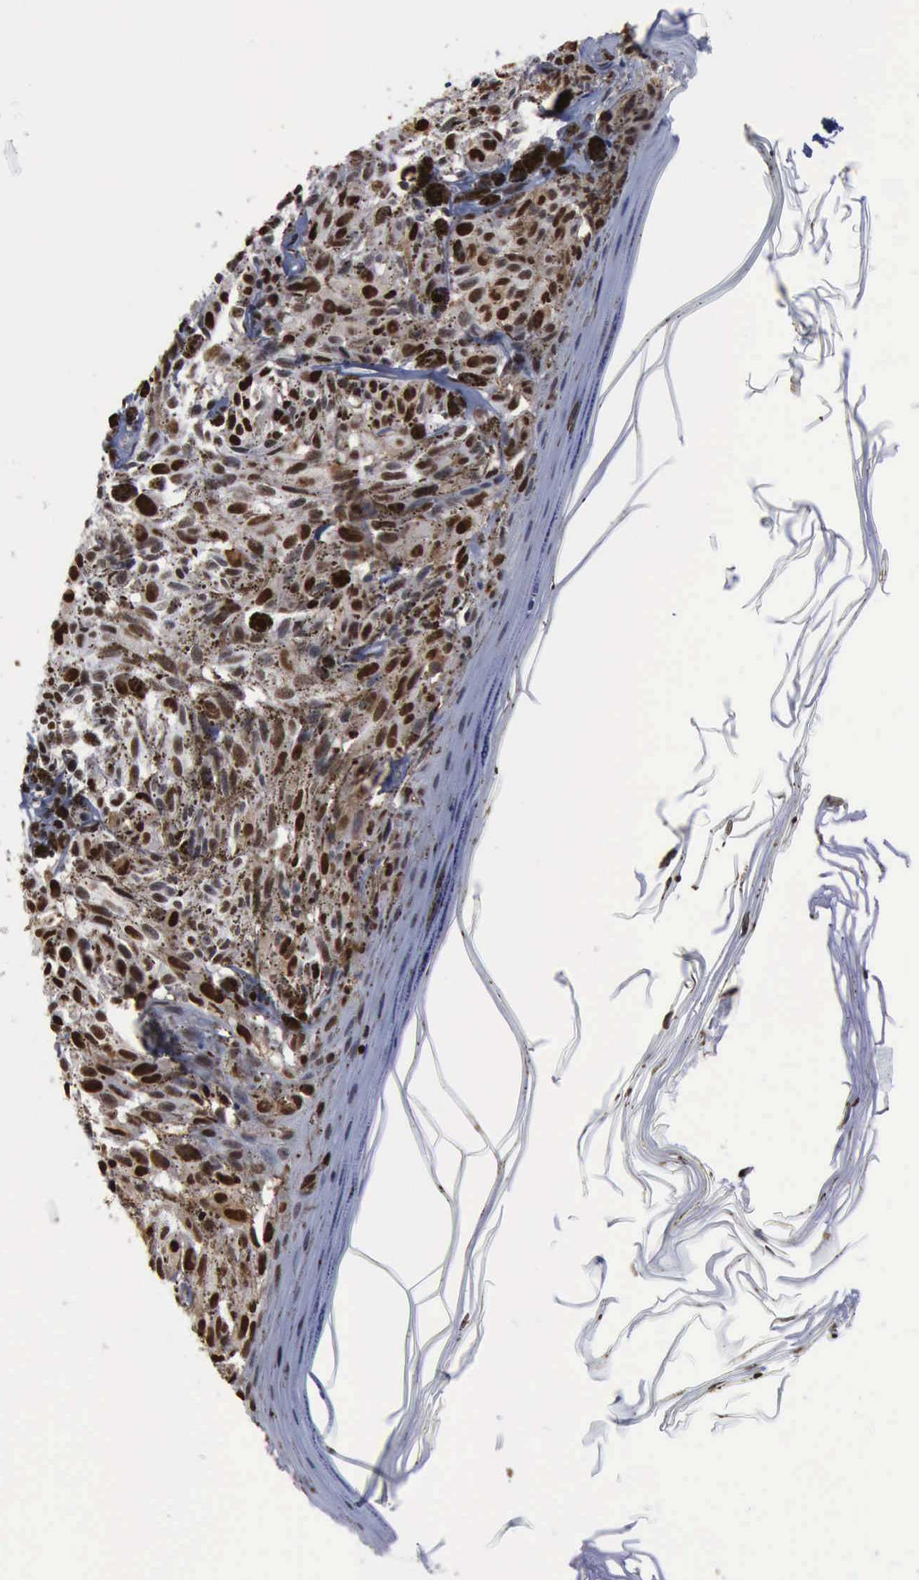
{"staining": {"intensity": "moderate", "quantity": ">75%", "location": "nuclear"}, "tissue": "melanoma", "cell_type": "Tumor cells", "image_type": "cancer", "snomed": [{"axis": "morphology", "description": "Malignant melanoma, NOS"}, {"axis": "topography", "description": "Skin"}], "caption": "Human malignant melanoma stained with a brown dye displays moderate nuclear positive positivity in approximately >75% of tumor cells.", "gene": "PCNA", "patient": {"sex": "male", "age": 67}}